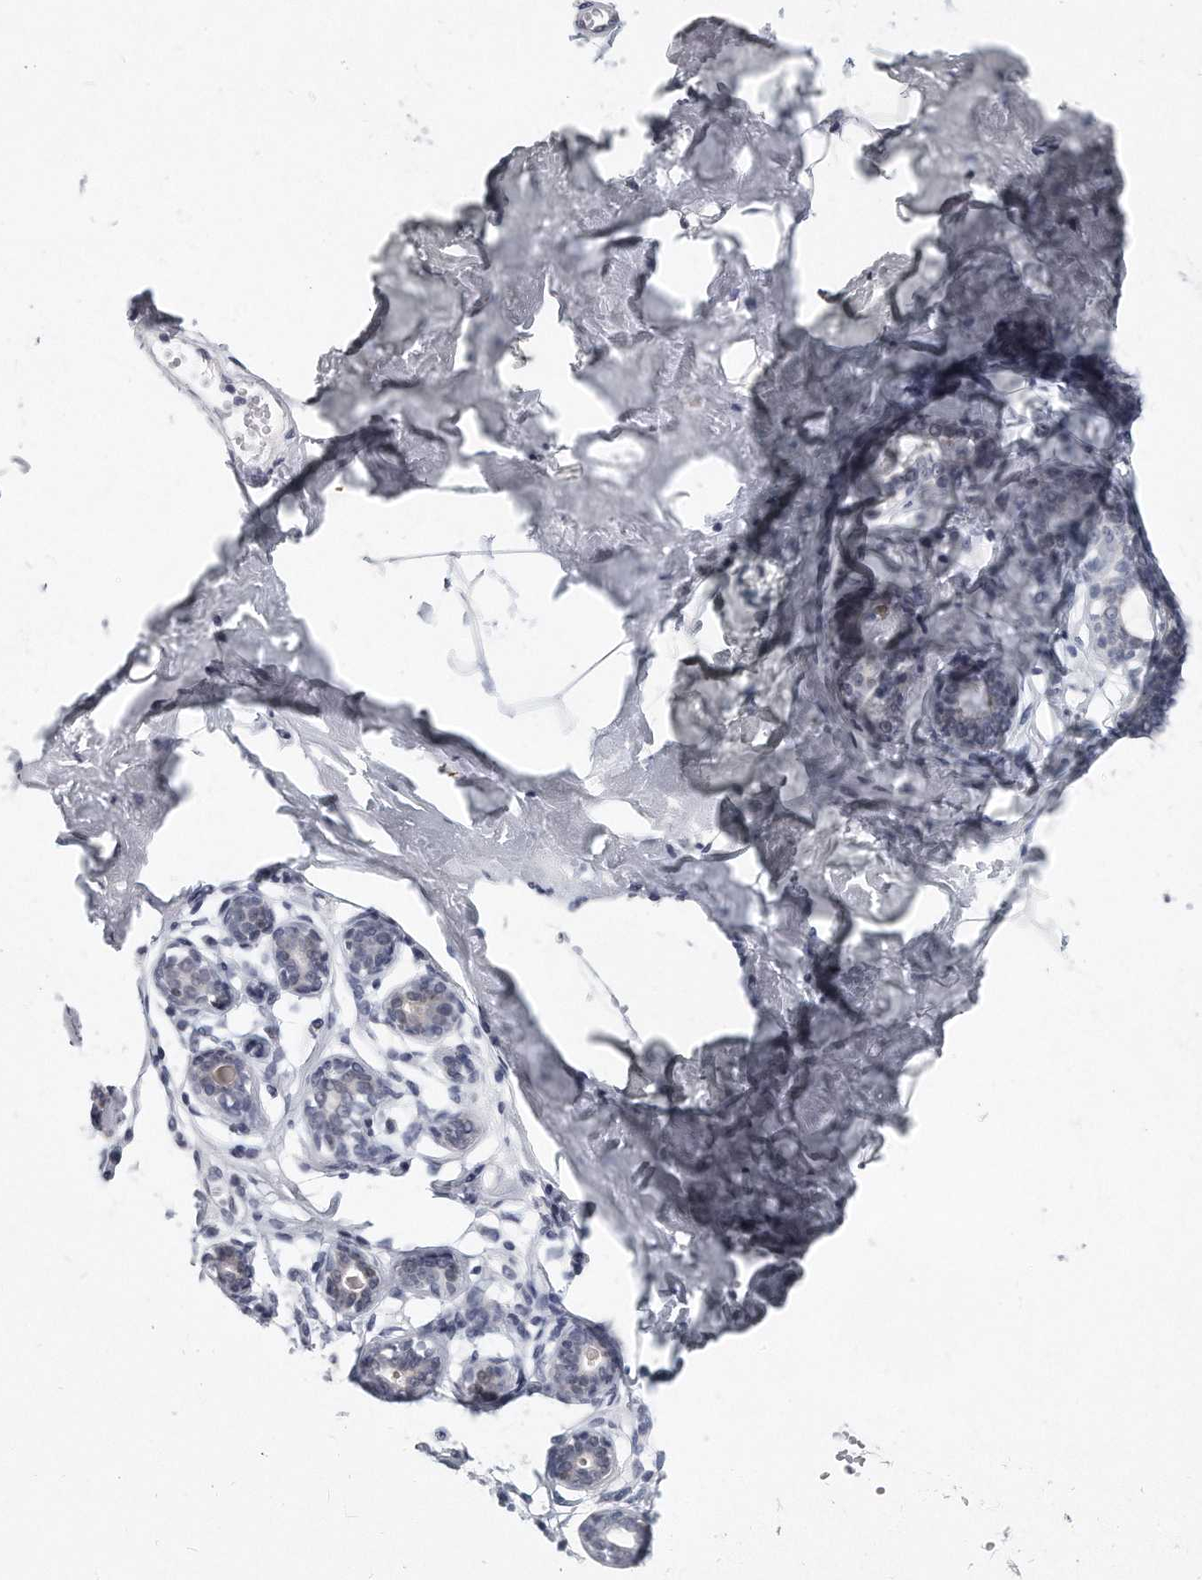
{"staining": {"intensity": "negative", "quantity": "none", "location": "none"}, "tissue": "breast", "cell_type": "Adipocytes", "image_type": "normal", "snomed": [{"axis": "morphology", "description": "Normal tissue, NOS"}, {"axis": "morphology", "description": "Adenoma, NOS"}, {"axis": "topography", "description": "Breast"}], "caption": "Immunohistochemistry of unremarkable human breast displays no expression in adipocytes.", "gene": "TFCP2L1", "patient": {"sex": "female", "age": 23}}